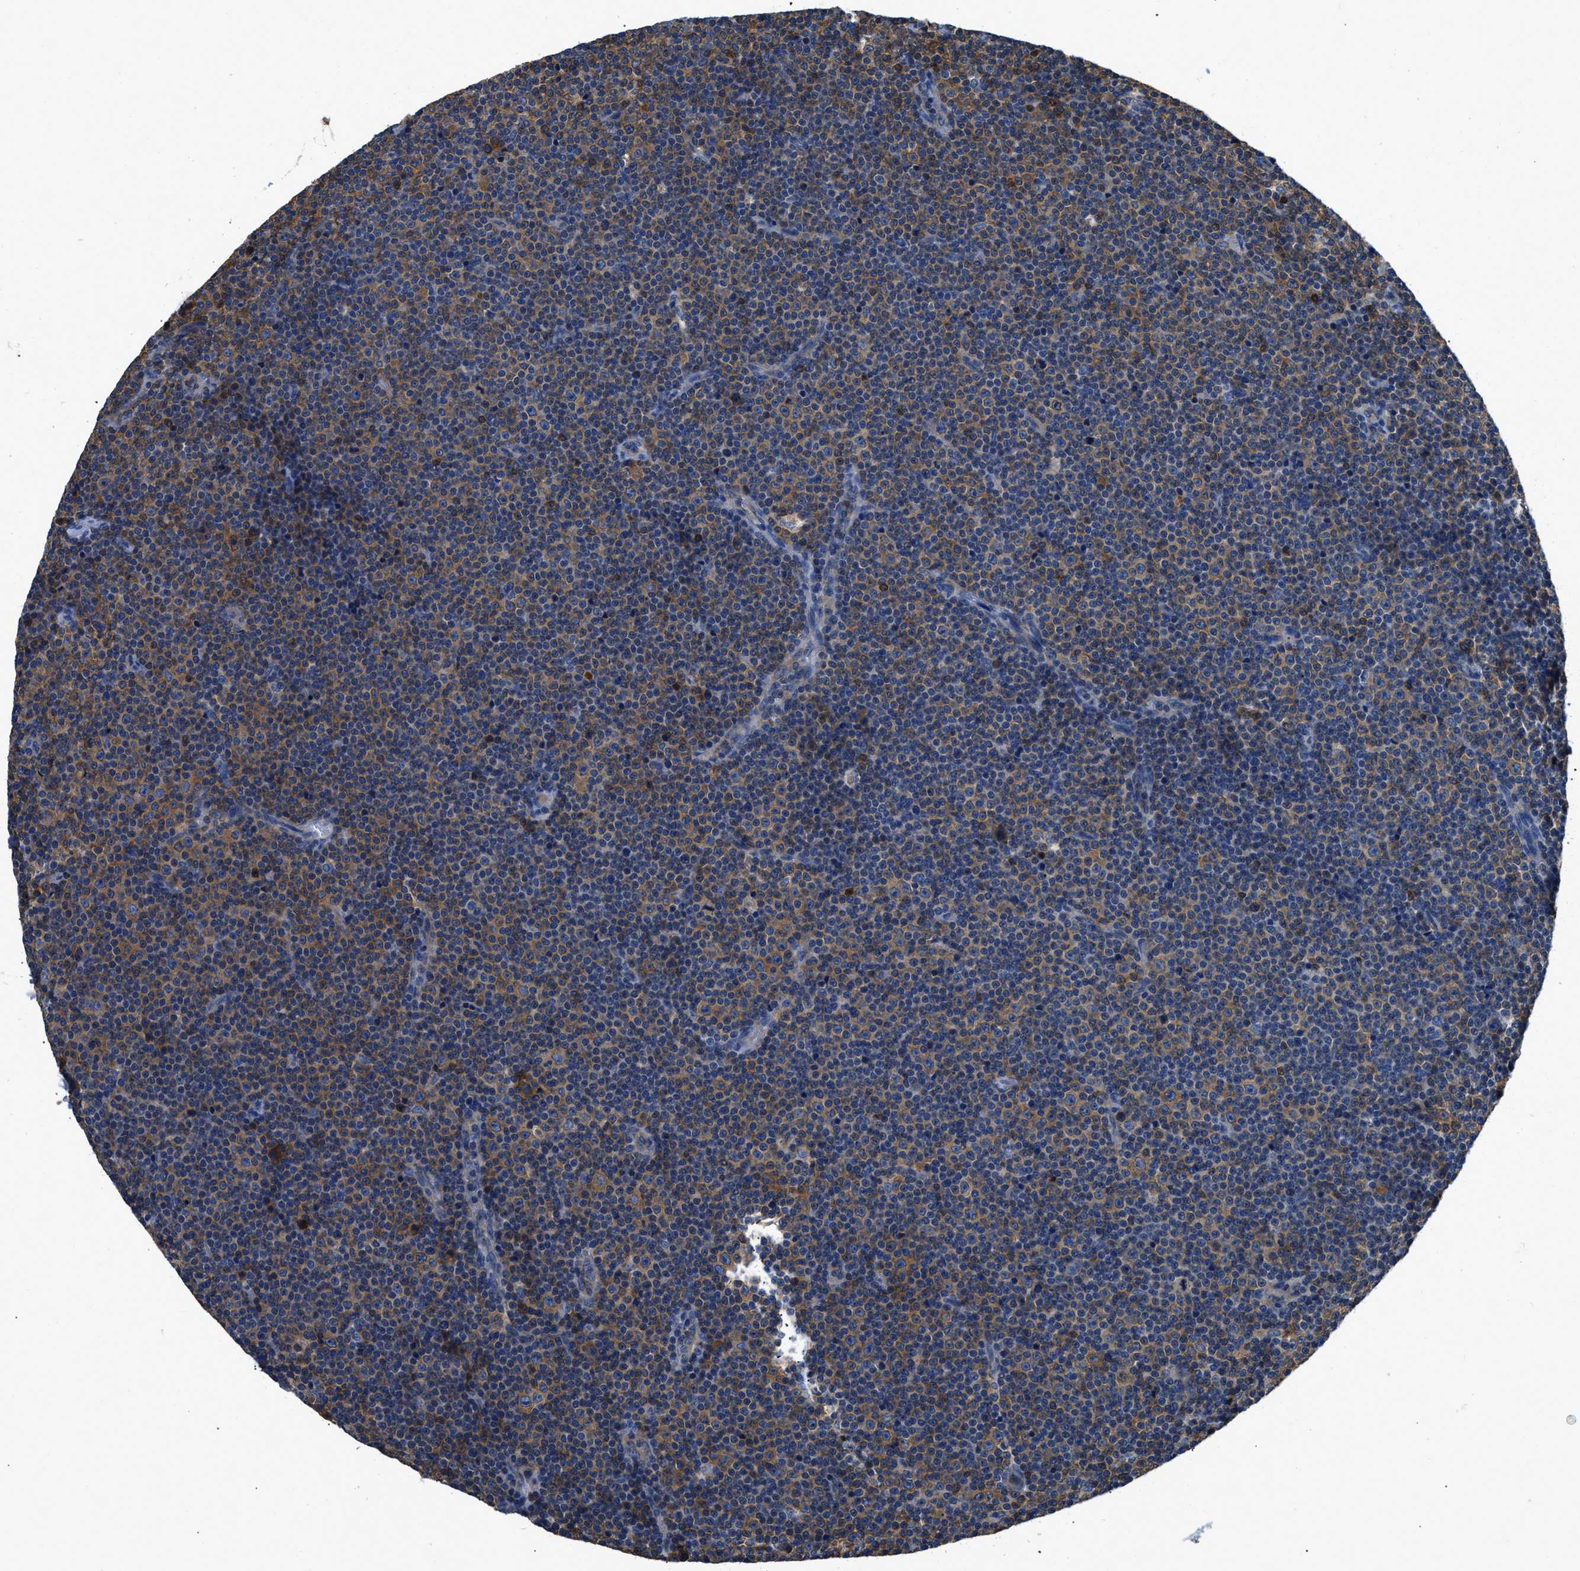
{"staining": {"intensity": "weak", "quantity": ">75%", "location": "cytoplasmic/membranous"}, "tissue": "lymphoma", "cell_type": "Tumor cells", "image_type": "cancer", "snomed": [{"axis": "morphology", "description": "Malignant lymphoma, non-Hodgkin's type, Low grade"}, {"axis": "topography", "description": "Lymph node"}], "caption": "A high-resolution histopathology image shows immunohistochemistry staining of low-grade malignant lymphoma, non-Hodgkin's type, which reveals weak cytoplasmic/membranous positivity in about >75% of tumor cells.", "gene": "PKM", "patient": {"sex": "female", "age": 67}}